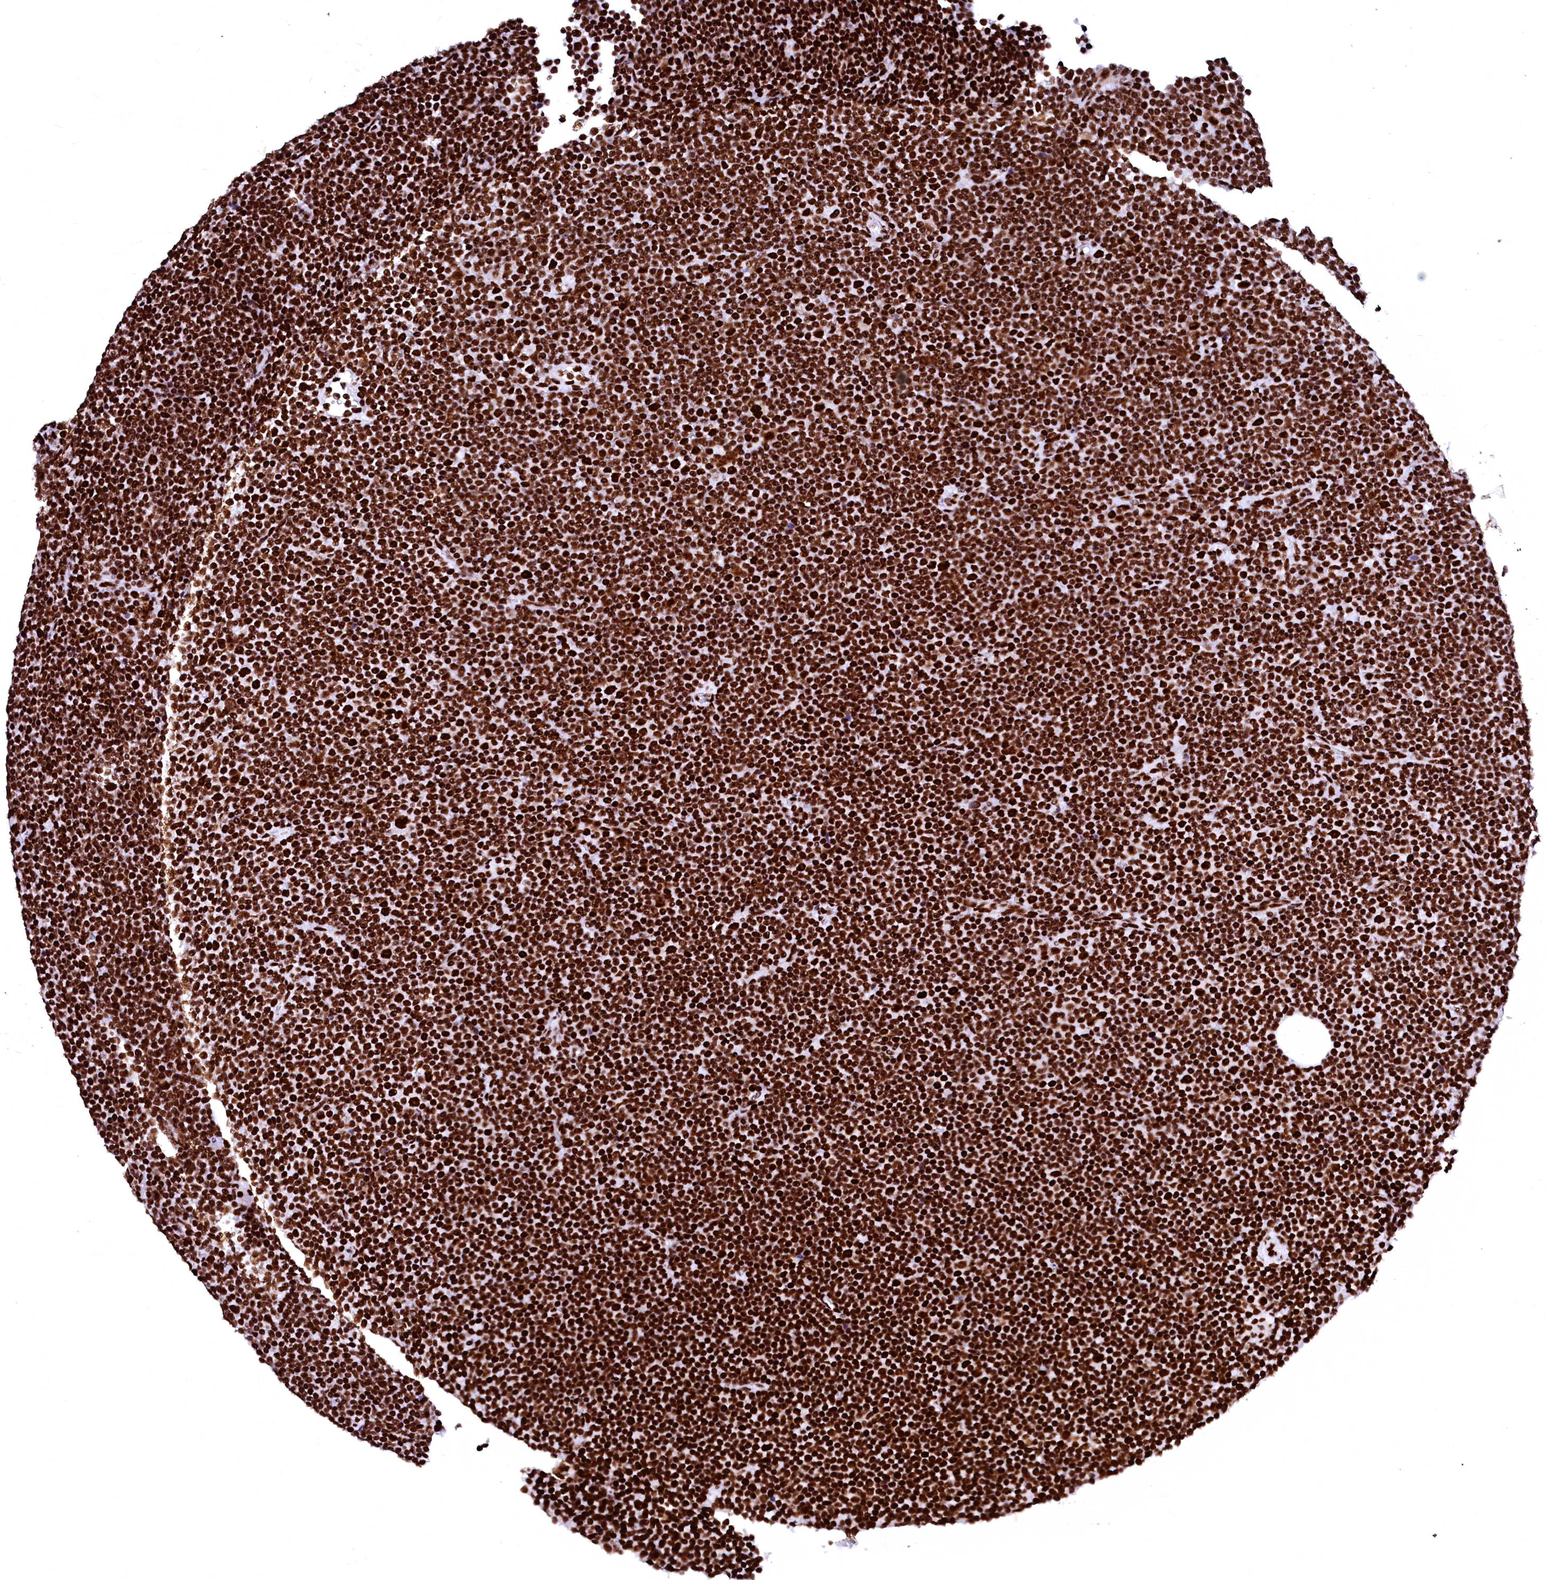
{"staining": {"intensity": "strong", "quantity": ">75%", "location": "nuclear"}, "tissue": "lymphoma", "cell_type": "Tumor cells", "image_type": "cancer", "snomed": [{"axis": "morphology", "description": "Malignant lymphoma, non-Hodgkin's type, Low grade"}, {"axis": "topography", "description": "Lymph node"}], "caption": "Protein expression analysis of human low-grade malignant lymphoma, non-Hodgkin's type reveals strong nuclear positivity in about >75% of tumor cells.", "gene": "CPSF6", "patient": {"sex": "female", "age": 67}}